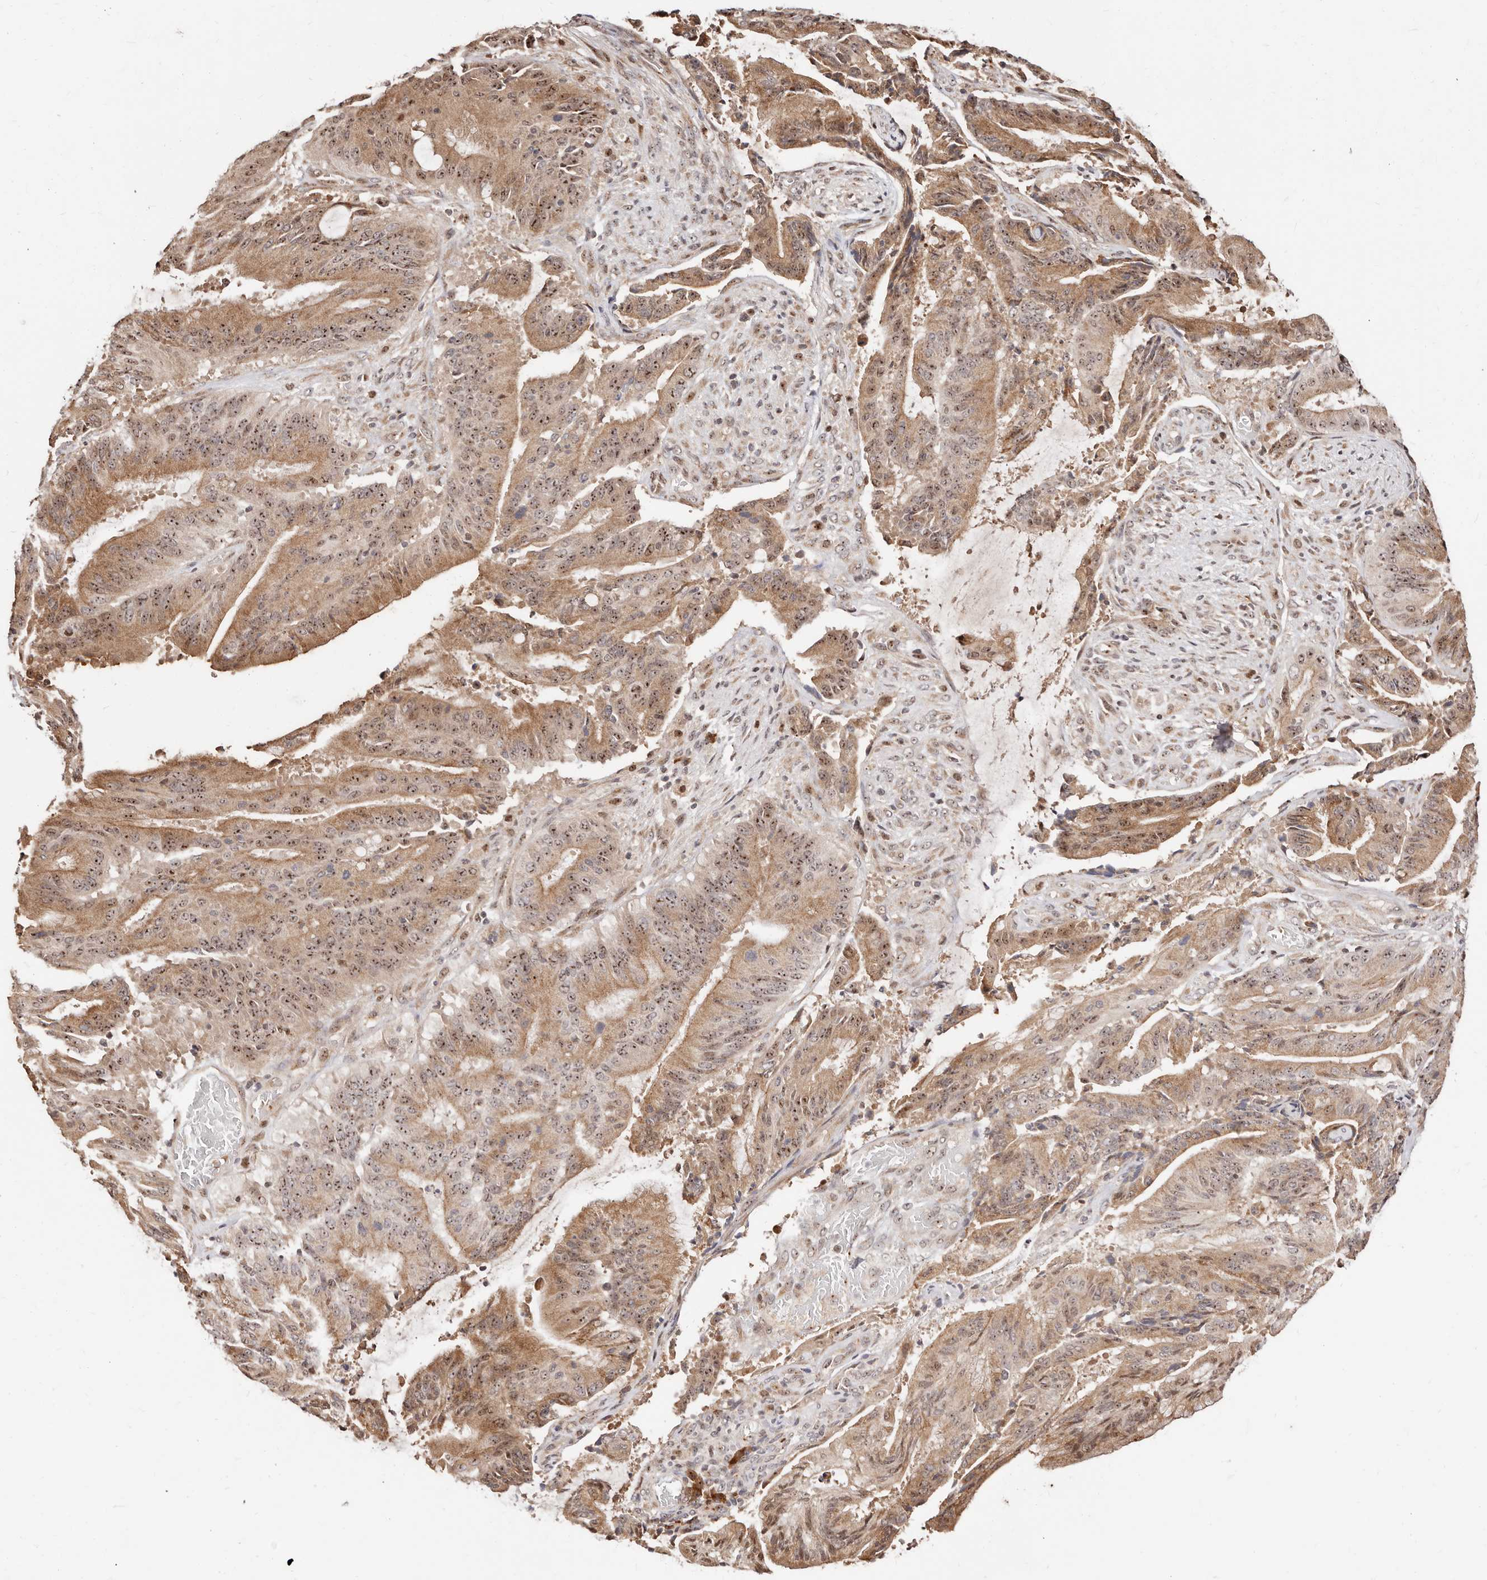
{"staining": {"intensity": "moderate", "quantity": ">75%", "location": "cytoplasmic/membranous,nuclear"}, "tissue": "liver cancer", "cell_type": "Tumor cells", "image_type": "cancer", "snomed": [{"axis": "morphology", "description": "Normal tissue, NOS"}, {"axis": "morphology", "description": "Cholangiocarcinoma"}, {"axis": "topography", "description": "Liver"}, {"axis": "topography", "description": "Peripheral nerve tissue"}], "caption": "Immunohistochemistry micrograph of neoplastic tissue: cholangiocarcinoma (liver) stained using immunohistochemistry (IHC) shows medium levels of moderate protein expression localized specifically in the cytoplasmic/membranous and nuclear of tumor cells, appearing as a cytoplasmic/membranous and nuclear brown color.", "gene": "APOL6", "patient": {"sex": "female", "age": 73}}